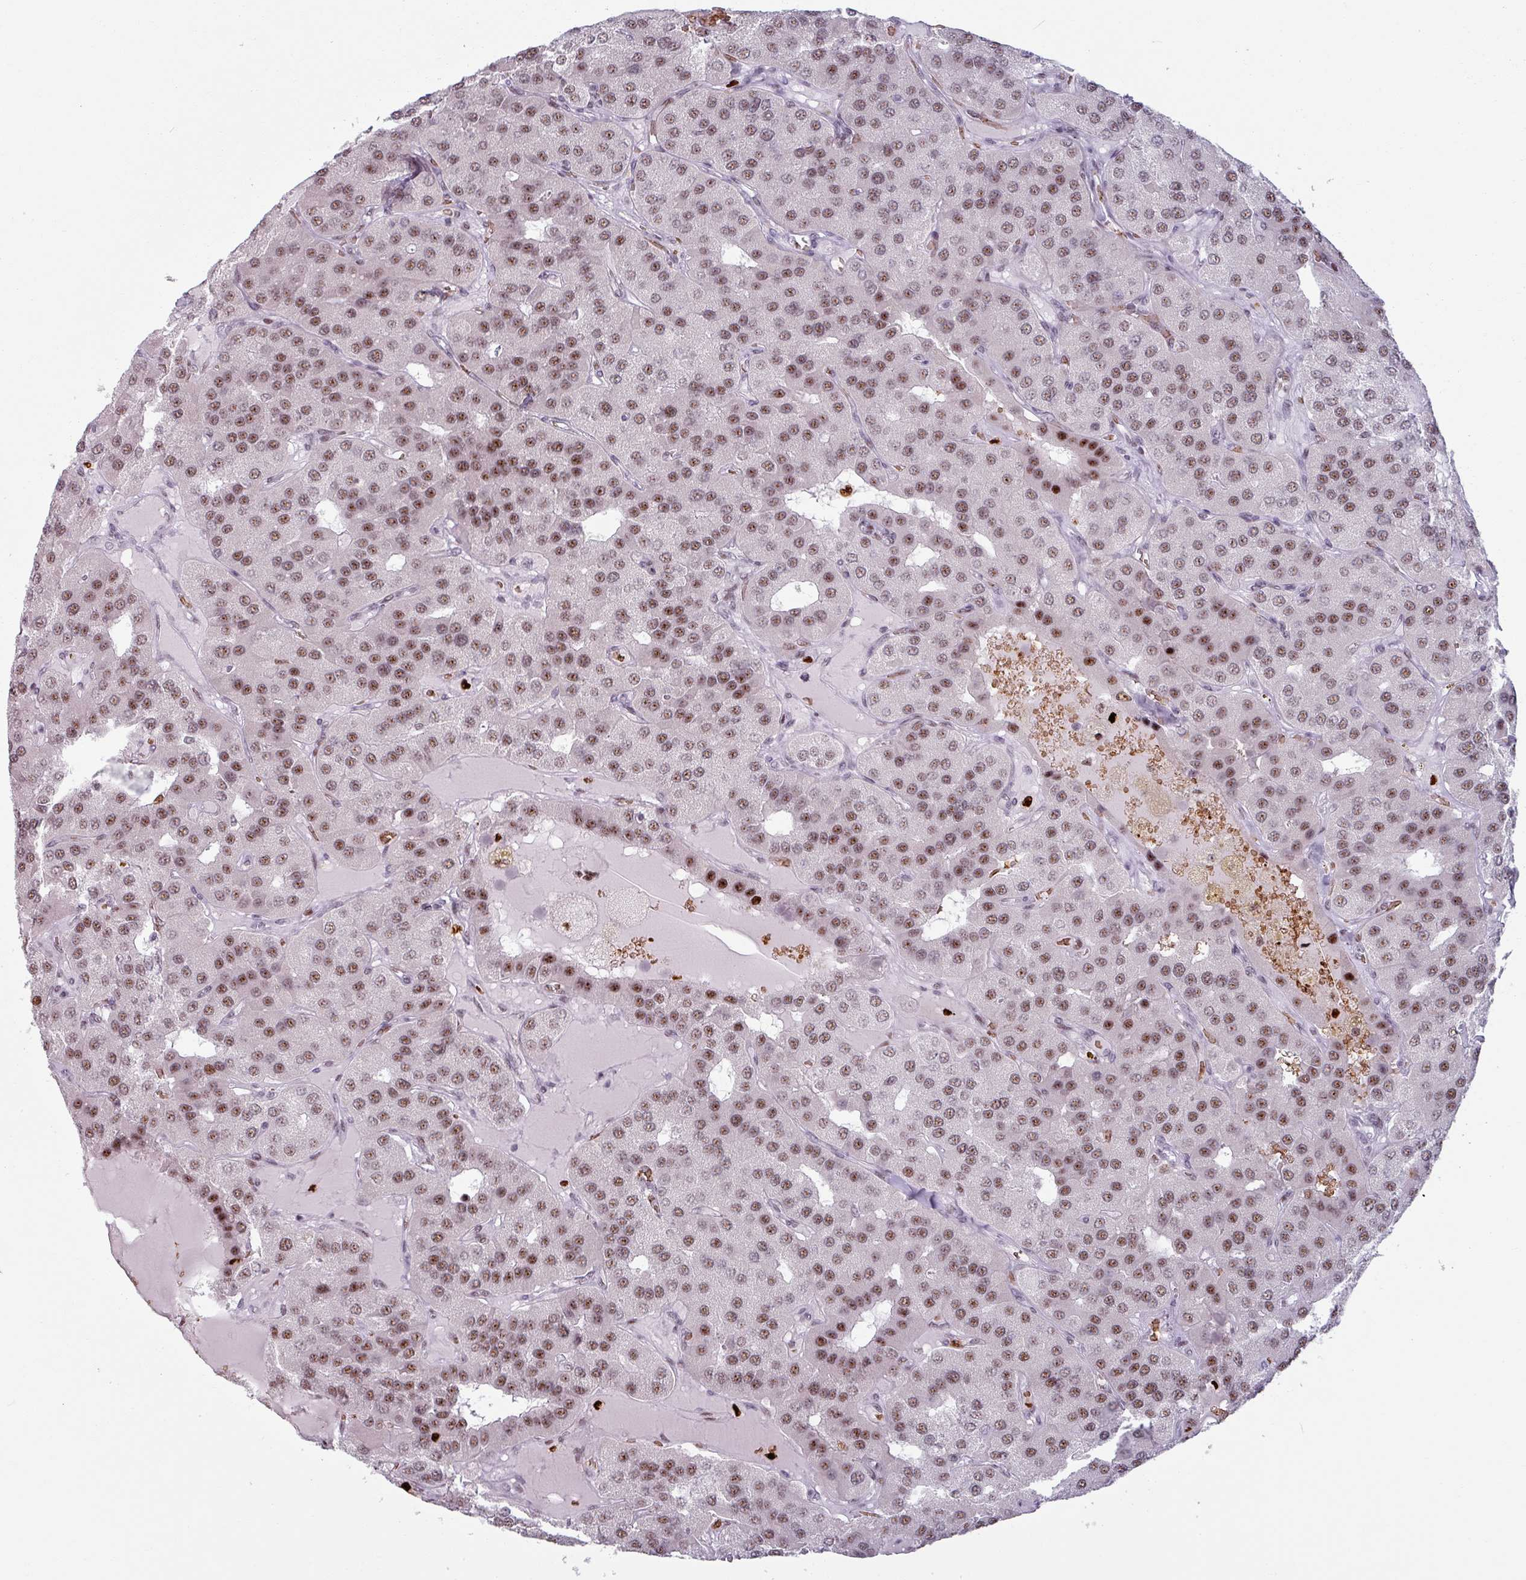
{"staining": {"intensity": "moderate", "quantity": ">75%", "location": "nuclear"}, "tissue": "parathyroid gland", "cell_type": "Glandular cells", "image_type": "normal", "snomed": [{"axis": "morphology", "description": "Normal tissue, NOS"}, {"axis": "morphology", "description": "Adenoma, NOS"}, {"axis": "topography", "description": "Parathyroid gland"}], "caption": "Parathyroid gland stained for a protein shows moderate nuclear positivity in glandular cells. (DAB = brown stain, brightfield microscopy at high magnification).", "gene": "NCOR1", "patient": {"sex": "female", "age": 86}}